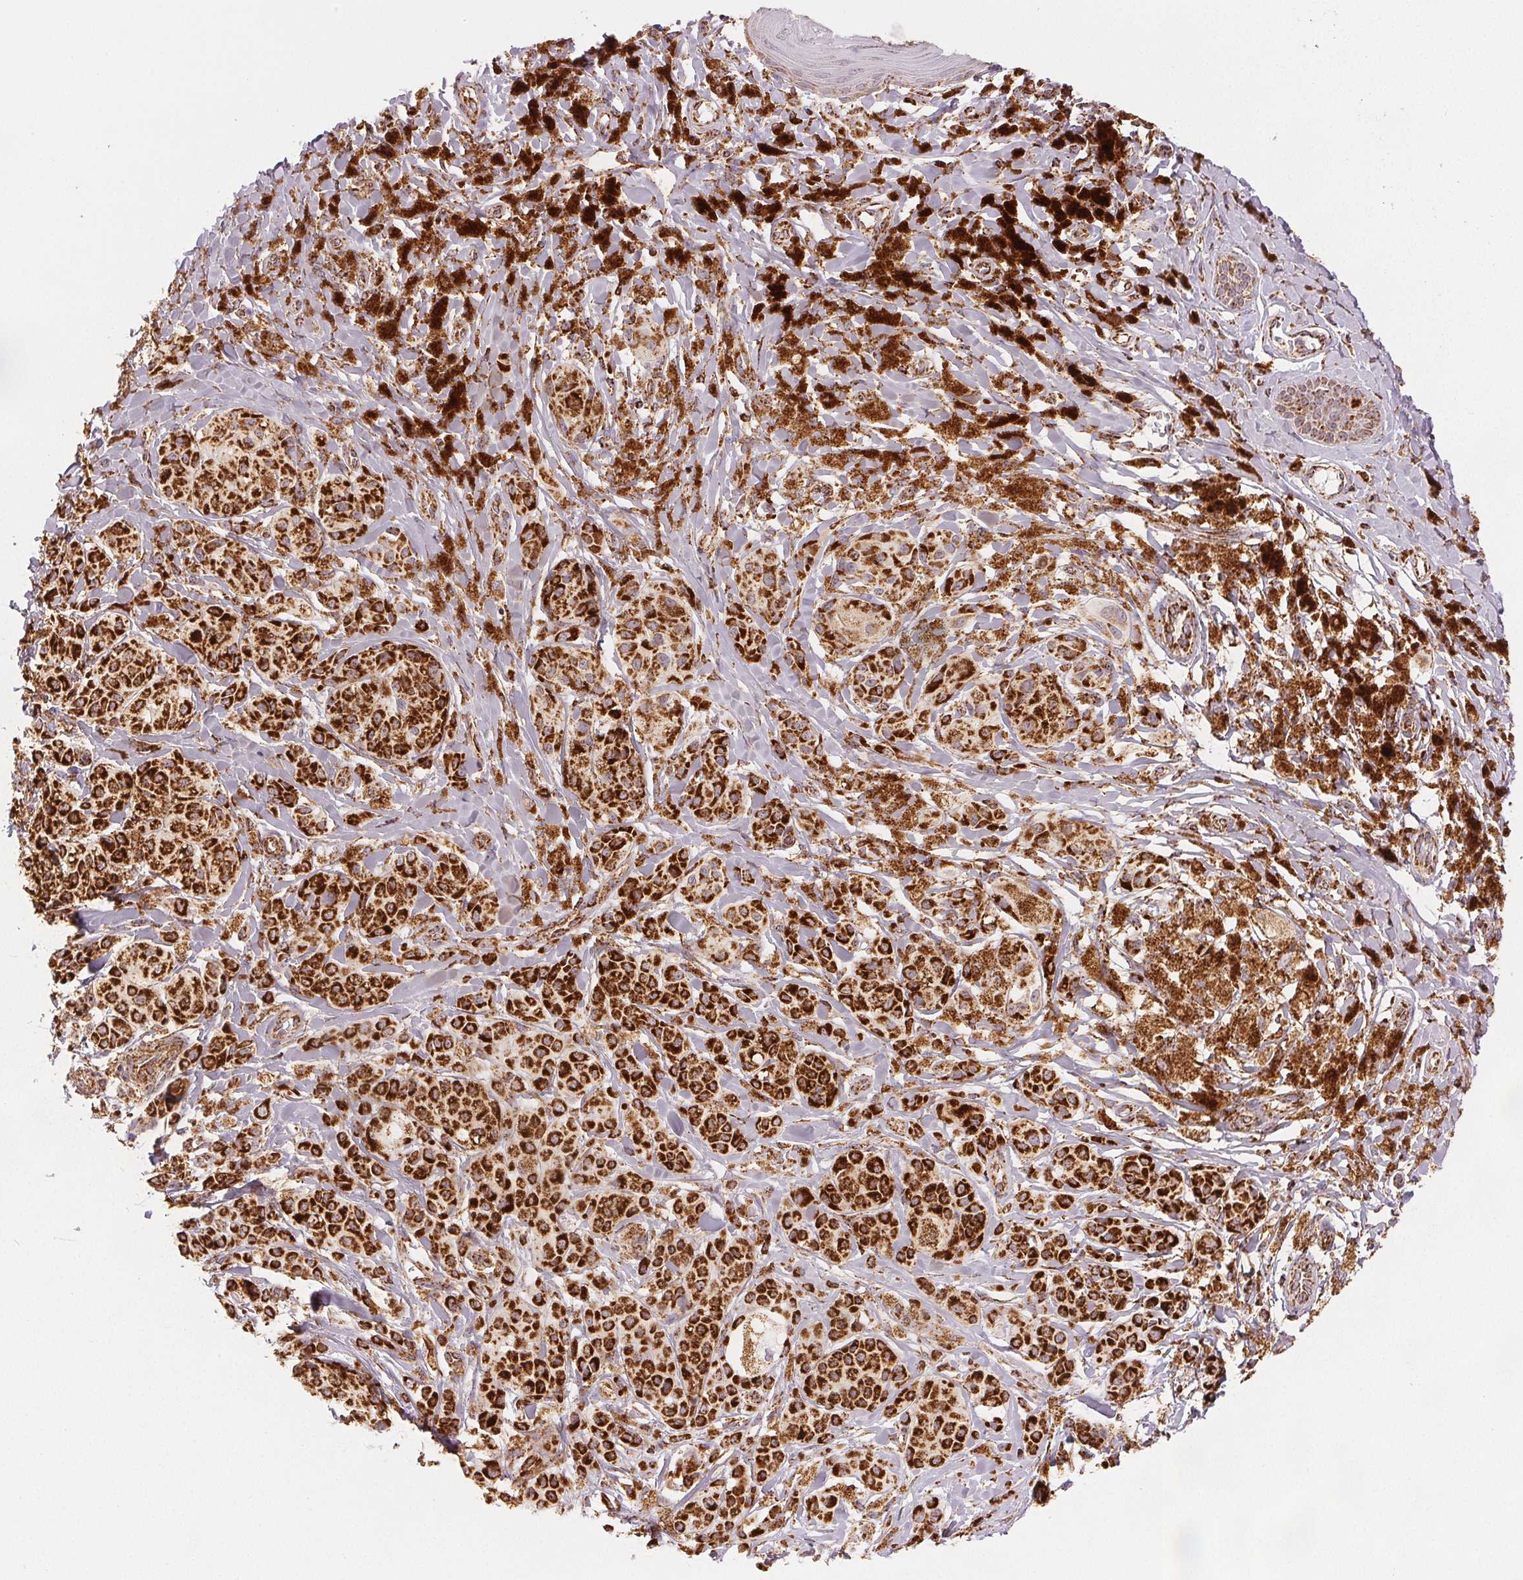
{"staining": {"intensity": "strong", "quantity": ">75%", "location": "cytoplasmic/membranous"}, "tissue": "melanoma", "cell_type": "Tumor cells", "image_type": "cancer", "snomed": [{"axis": "morphology", "description": "Malignant melanoma, NOS"}, {"axis": "topography", "description": "Skin"}], "caption": "Immunohistochemistry histopathology image of human malignant melanoma stained for a protein (brown), which shows high levels of strong cytoplasmic/membranous expression in approximately >75% of tumor cells.", "gene": "SDHB", "patient": {"sex": "female", "age": 80}}